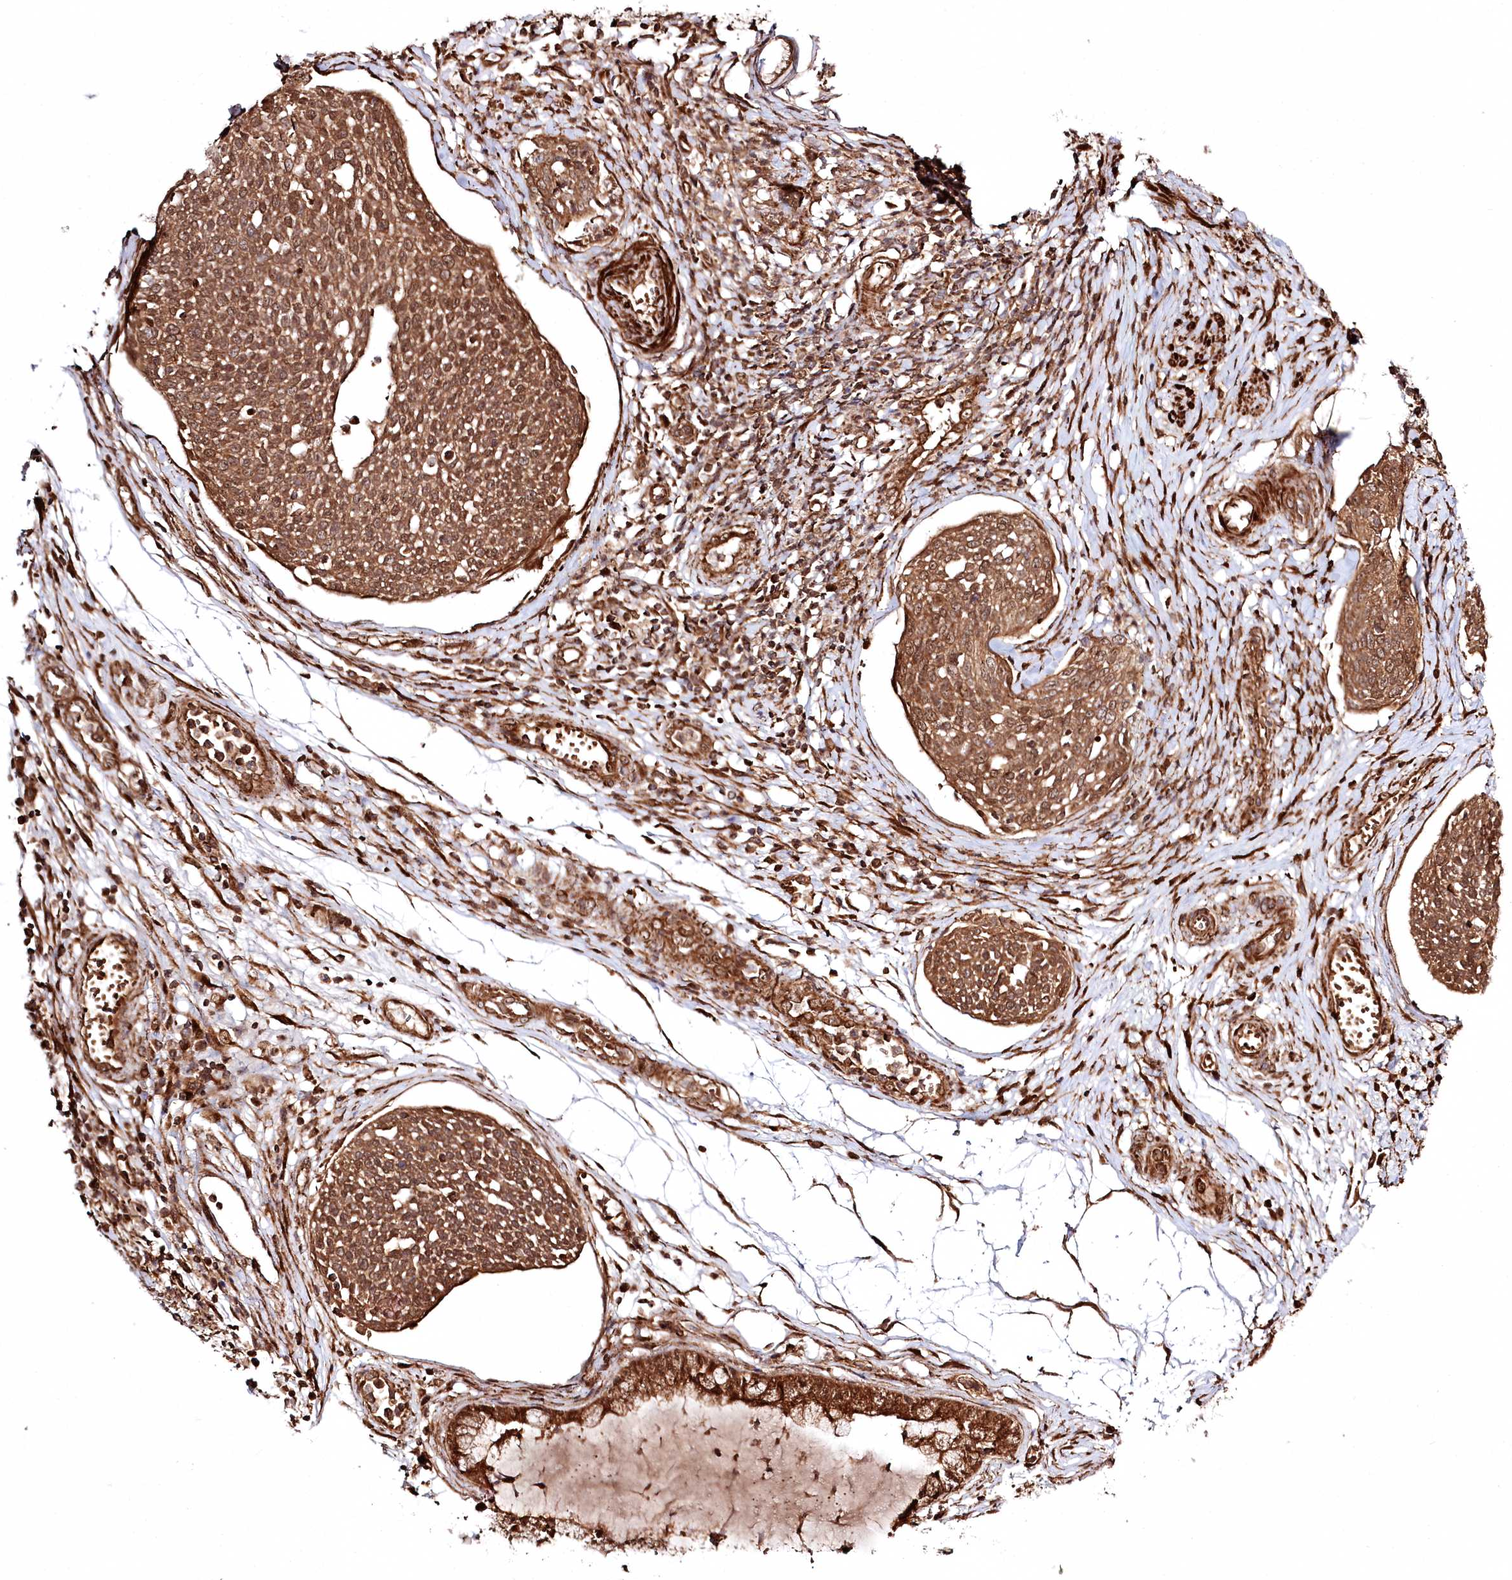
{"staining": {"intensity": "moderate", "quantity": ">75%", "location": "cytoplasmic/membranous"}, "tissue": "cervical cancer", "cell_type": "Tumor cells", "image_type": "cancer", "snomed": [{"axis": "morphology", "description": "Squamous cell carcinoma, NOS"}, {"axis": "topography", "description": "Cervix"}], "caption": "Protein staining reveals moderate cytoplasmic/membranous positivity in about >75% of tumor cells in cervical squamous cell carcinoma.", "gene": "REXO2", "patient": {"sex": "female", "age": 34}}